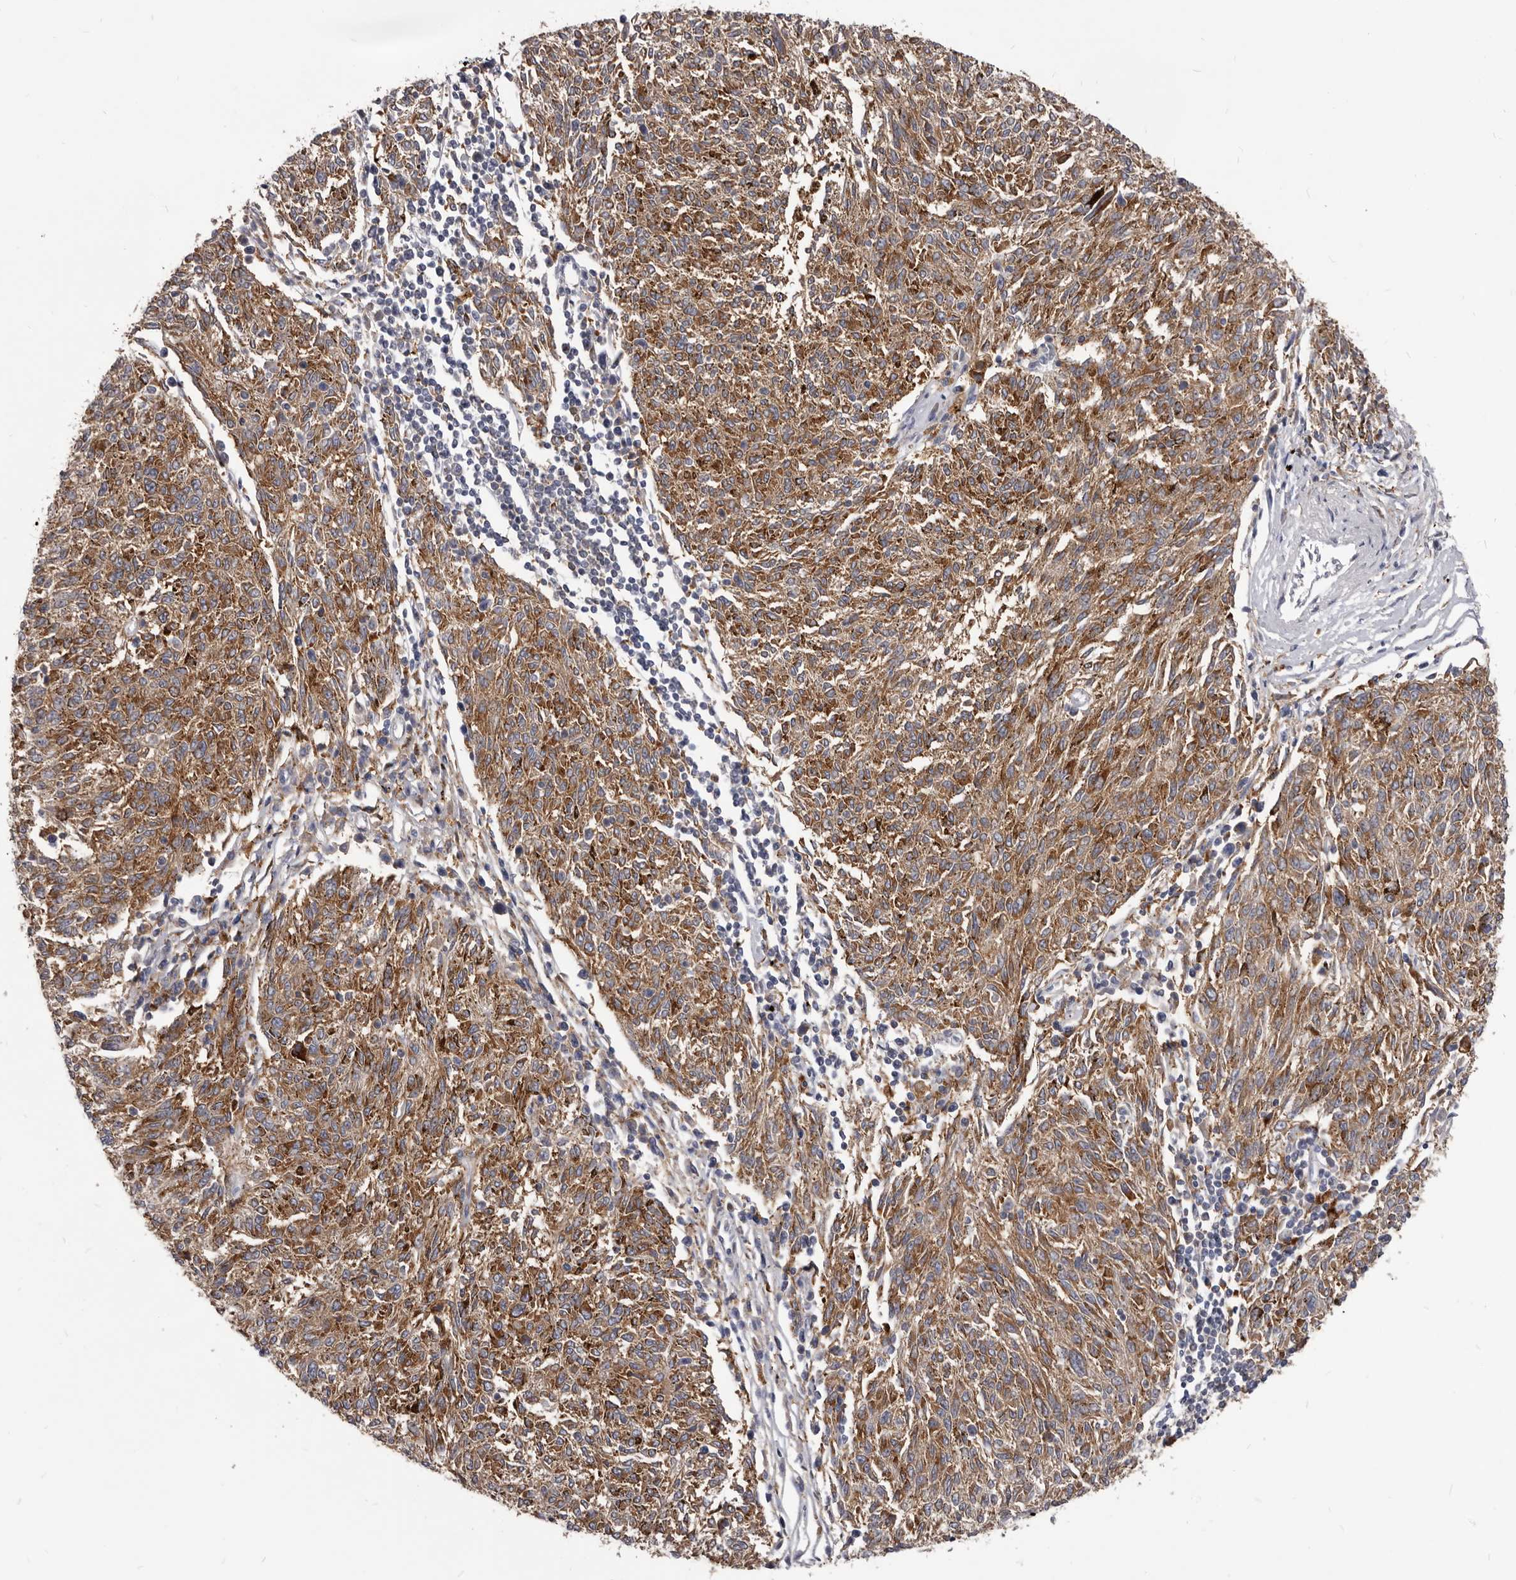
{"staining": {"intensity": "moderate", "quantity": ">75%", "location": "cytoplasmic/membranous"}, "tissue": "melanoma", "cell_type": "Tumor cells", "image_type": "cancer", "snomed": [{"axis": "morphology", "description": "Malignant melanoma, NOS"}, {"axis": "topography", "description": "Skin"}], "caption": "Protein expression analysis of malignant melanoma exhibits moderate cytoplasmic/membranous positivity in approximately >75% of tumor cells.", "gene": "PI4K2A", "patient": {"sex": "female", "age": 72}}